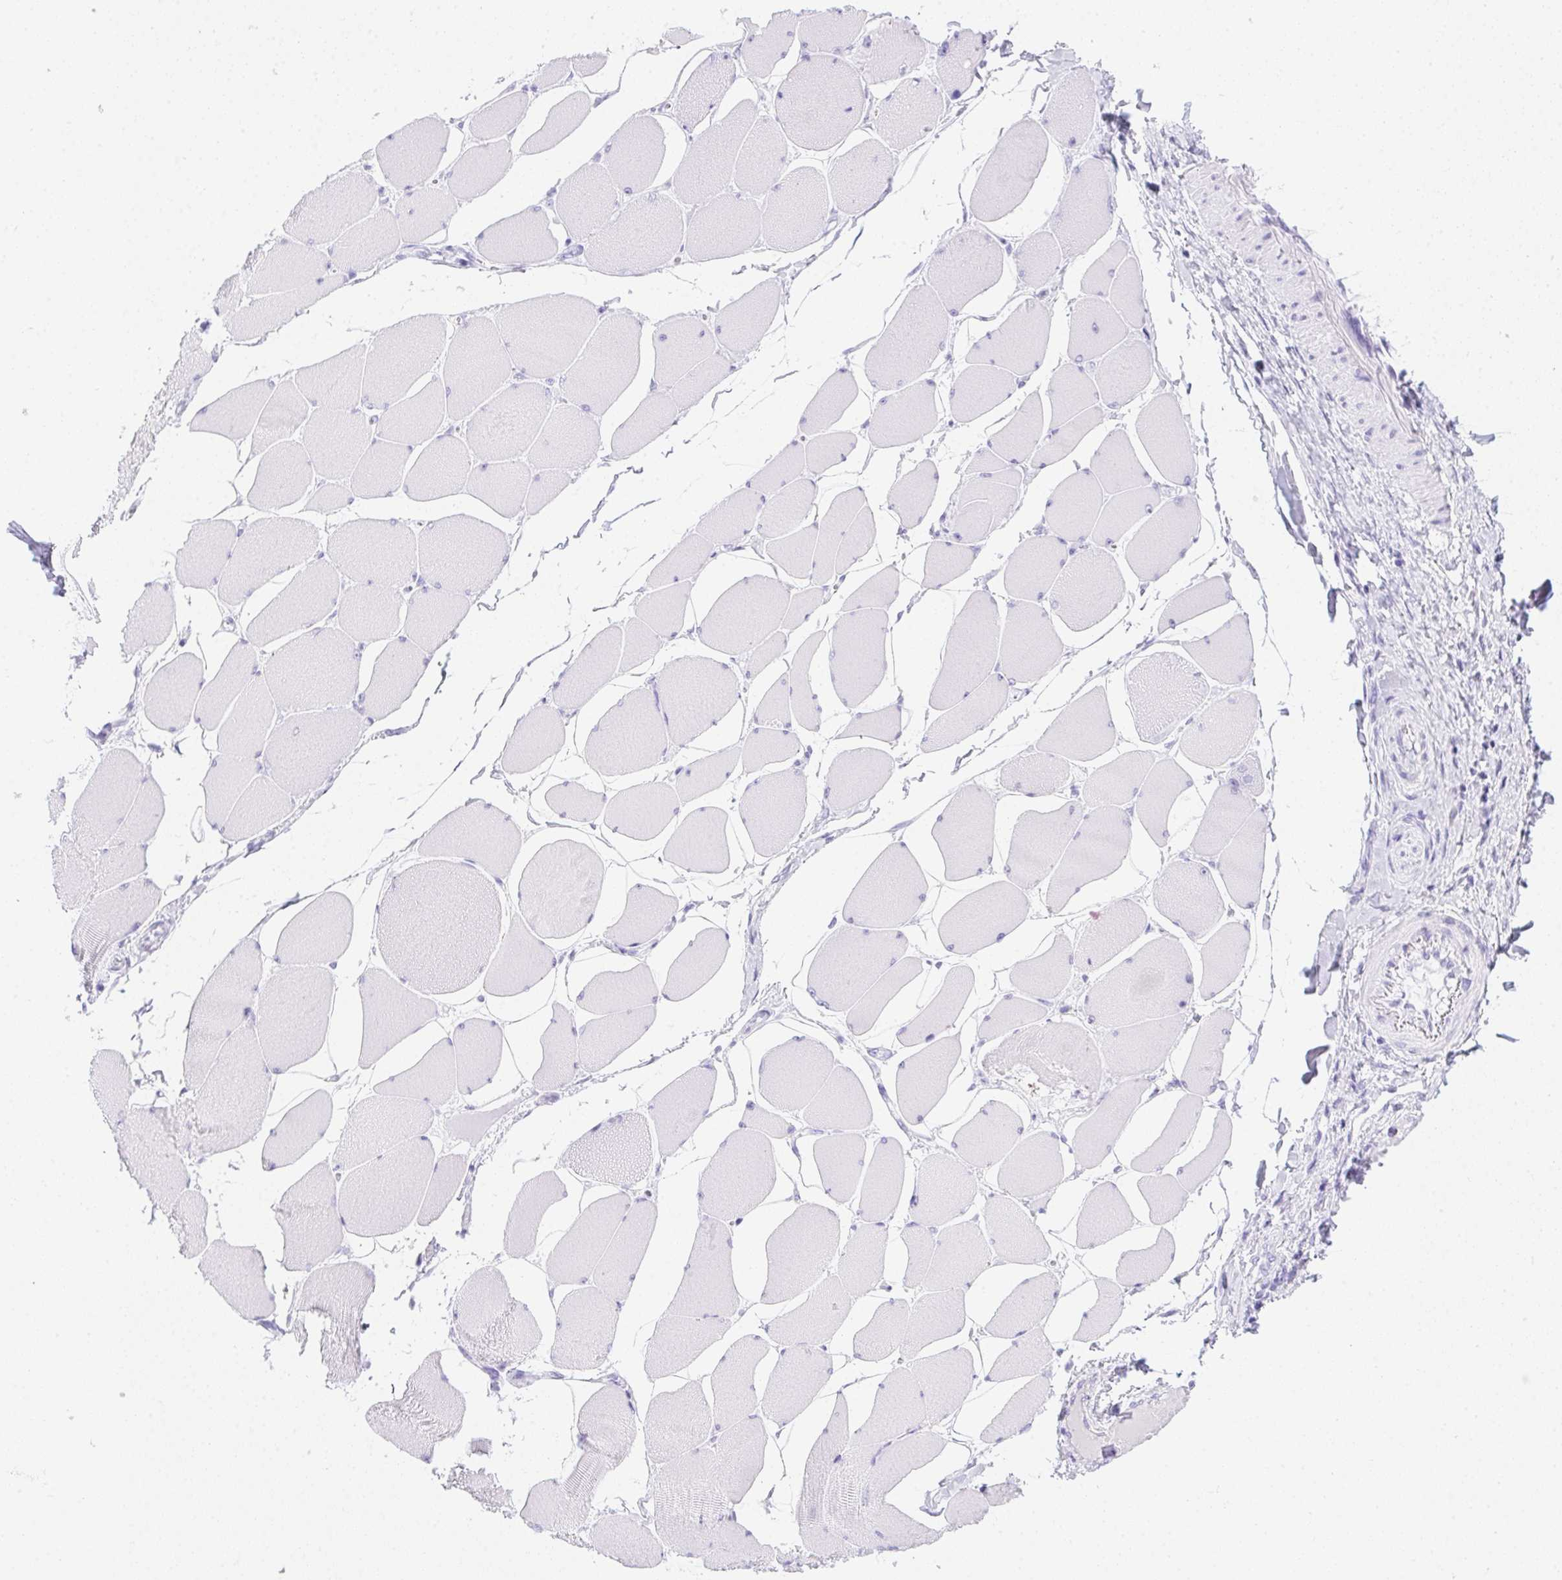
{"staining": {"intensity": "negative", "quantity": "none", "location": "none"}, "tissue": "skeletal muscle", "cell_type": "Myocytes", "image_type": "normal", "snomed": [{"axis": "morphology", "description": "Normal tissue, NOS"}, {"axis": "topography", "description": "Skeletal muscle"}], "caption": "Myocytes show no significant staining in normal skeletal muscle.", "gene": "SPACA5B", "patient": {"sex": "female", "age": 75}}